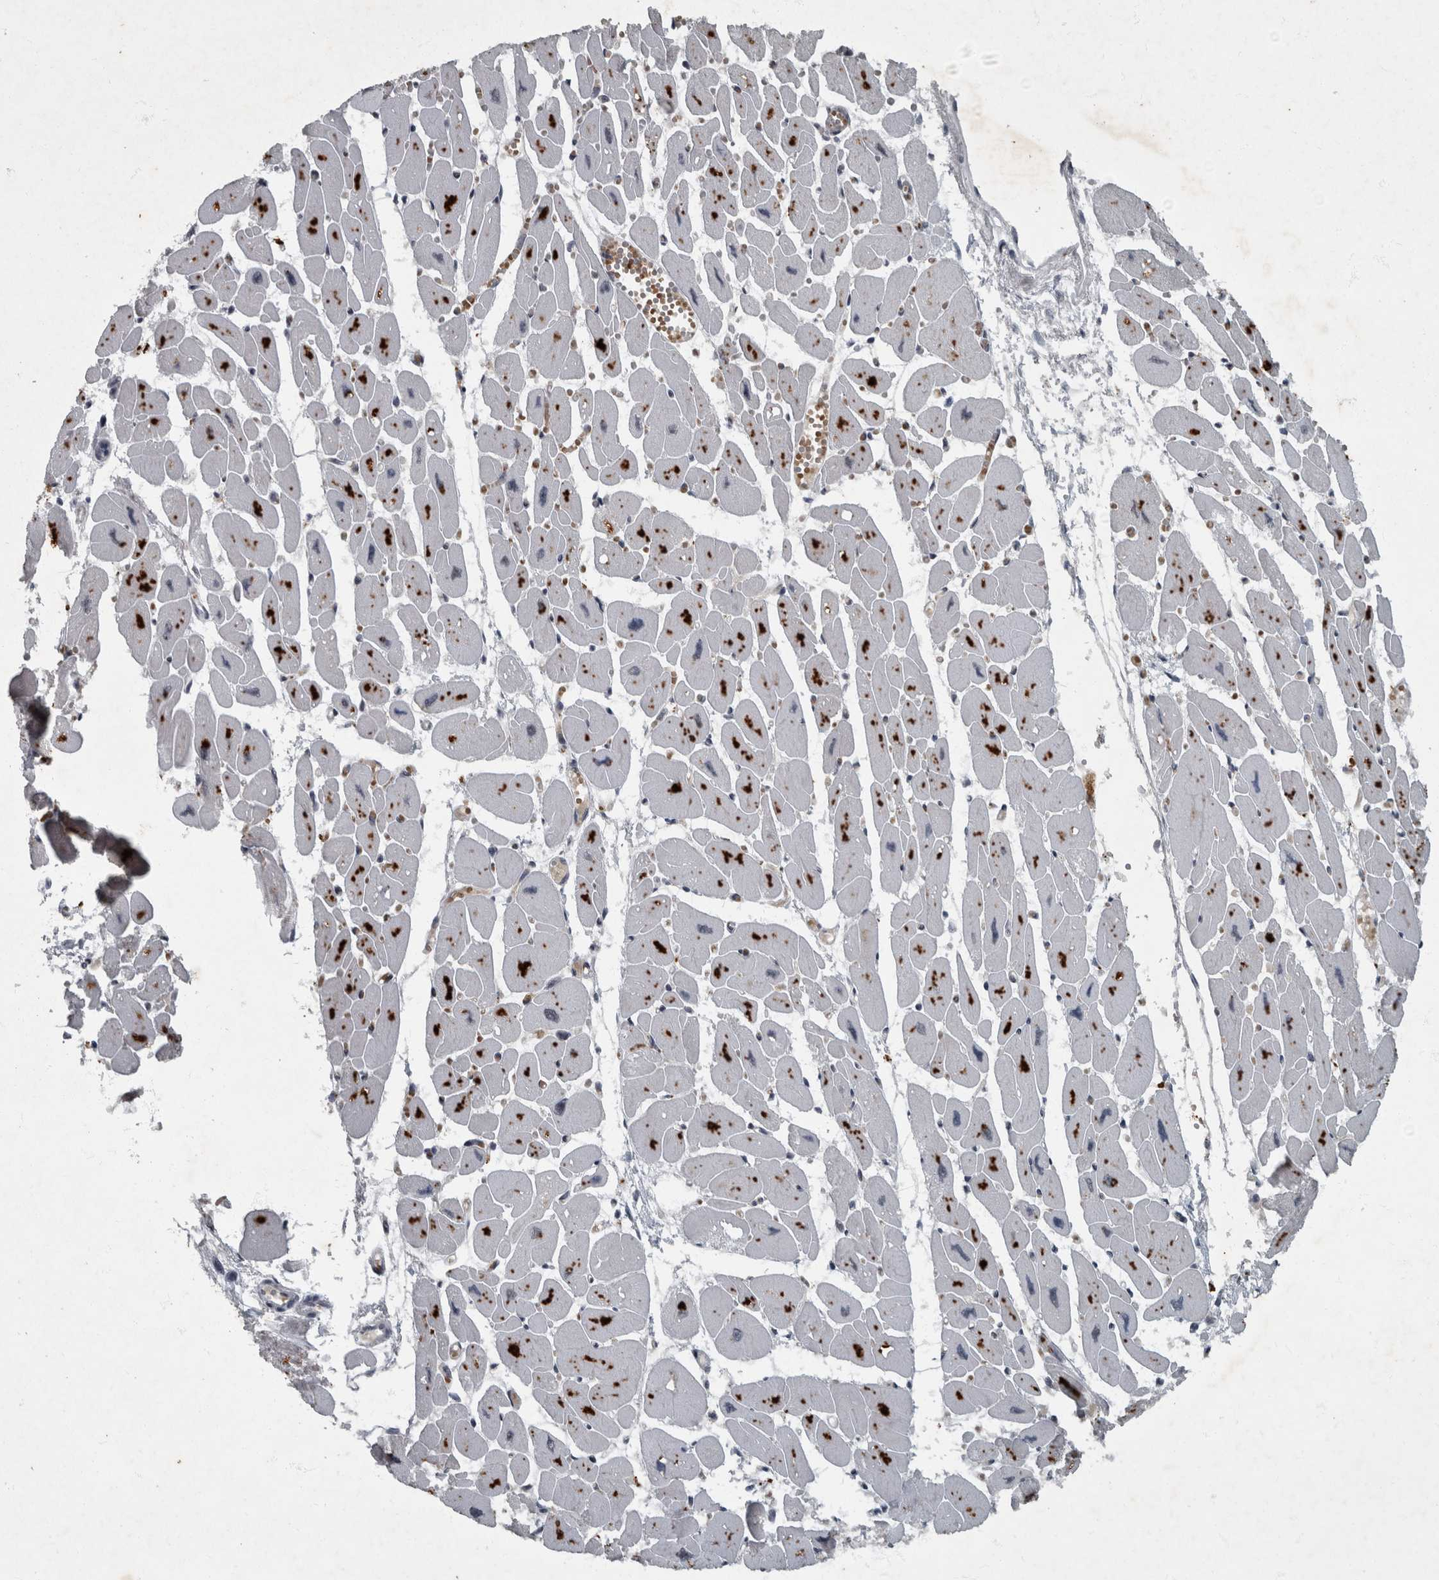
{"staining": {"intensity": "moderate", "quantity": "25%-75%", "location": "cytoplasmic/membranous,nuclear"}, "tissue": "heart muscle", "cell_type": "Cardiomyocytes", "image_type": "normal", "snomed": [{"axis": "morphology", "description": "Normal tissue, NOS"}, {"axis": "topography", "description": "Heart"}], "caption": "The immunohistochemical stain highlights moderate cytoplasmic/membranous,nuclear expression in cardiomyocytes of benign heart muscle.", "gene": "WDR33", "patient": {"sex": "female", "age": 54}}